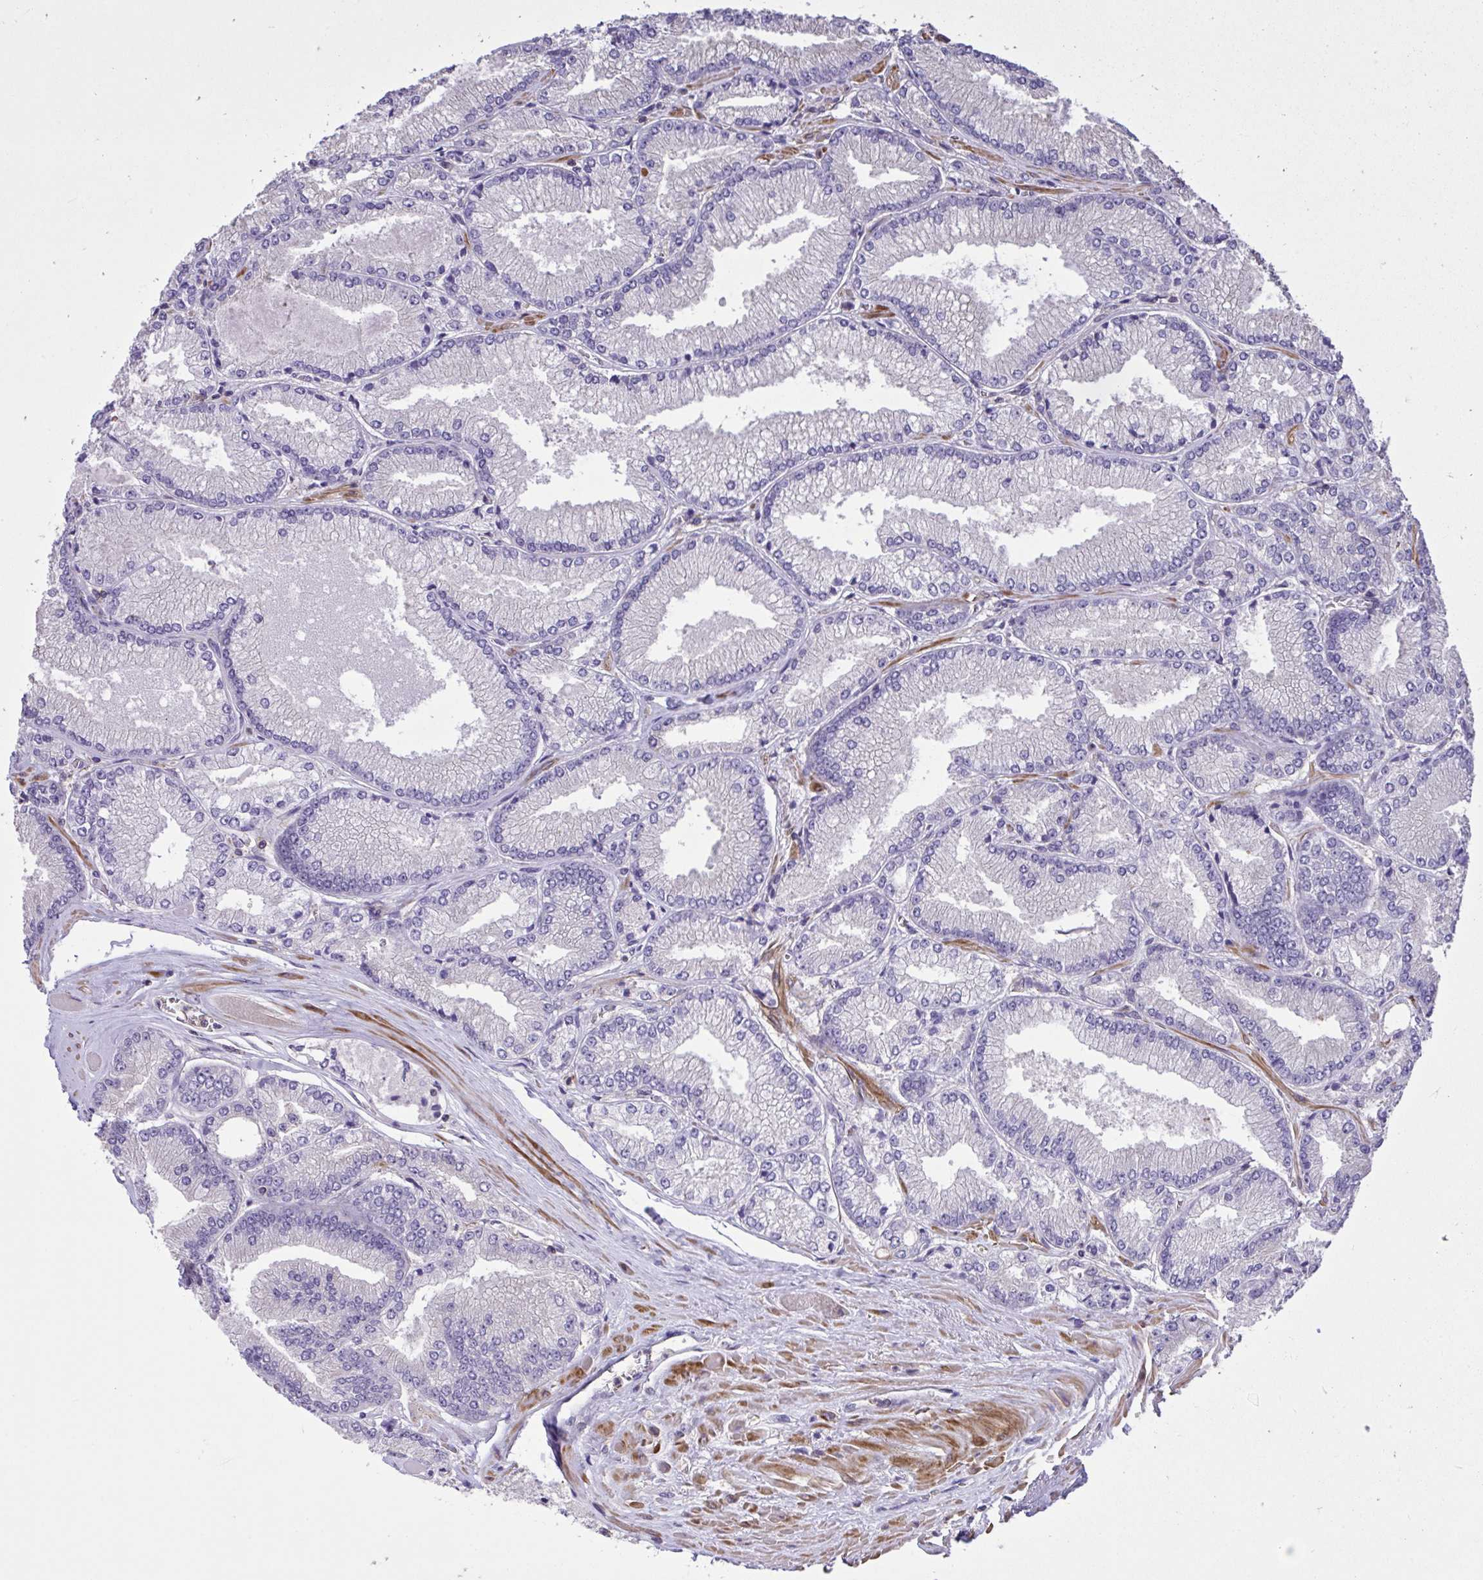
{"staining": {"intensity": "negative", "quantity": "none", "location": "none"}, "tissue": "prostate cancer", "cell_type": "Tumor cells", "image_type": "cancer", "snomed": [{"axis": "morphology", "description": "Adenocarcinoma, Low grade"}, {"axis": "topography", "description": "Prostate"}], "caption": "Tumor cells show no significant staining in prostate adenocarcinoma (low-grade).", "gene": "IGFL2", "patient": {"sex": "male", "age": 67}}